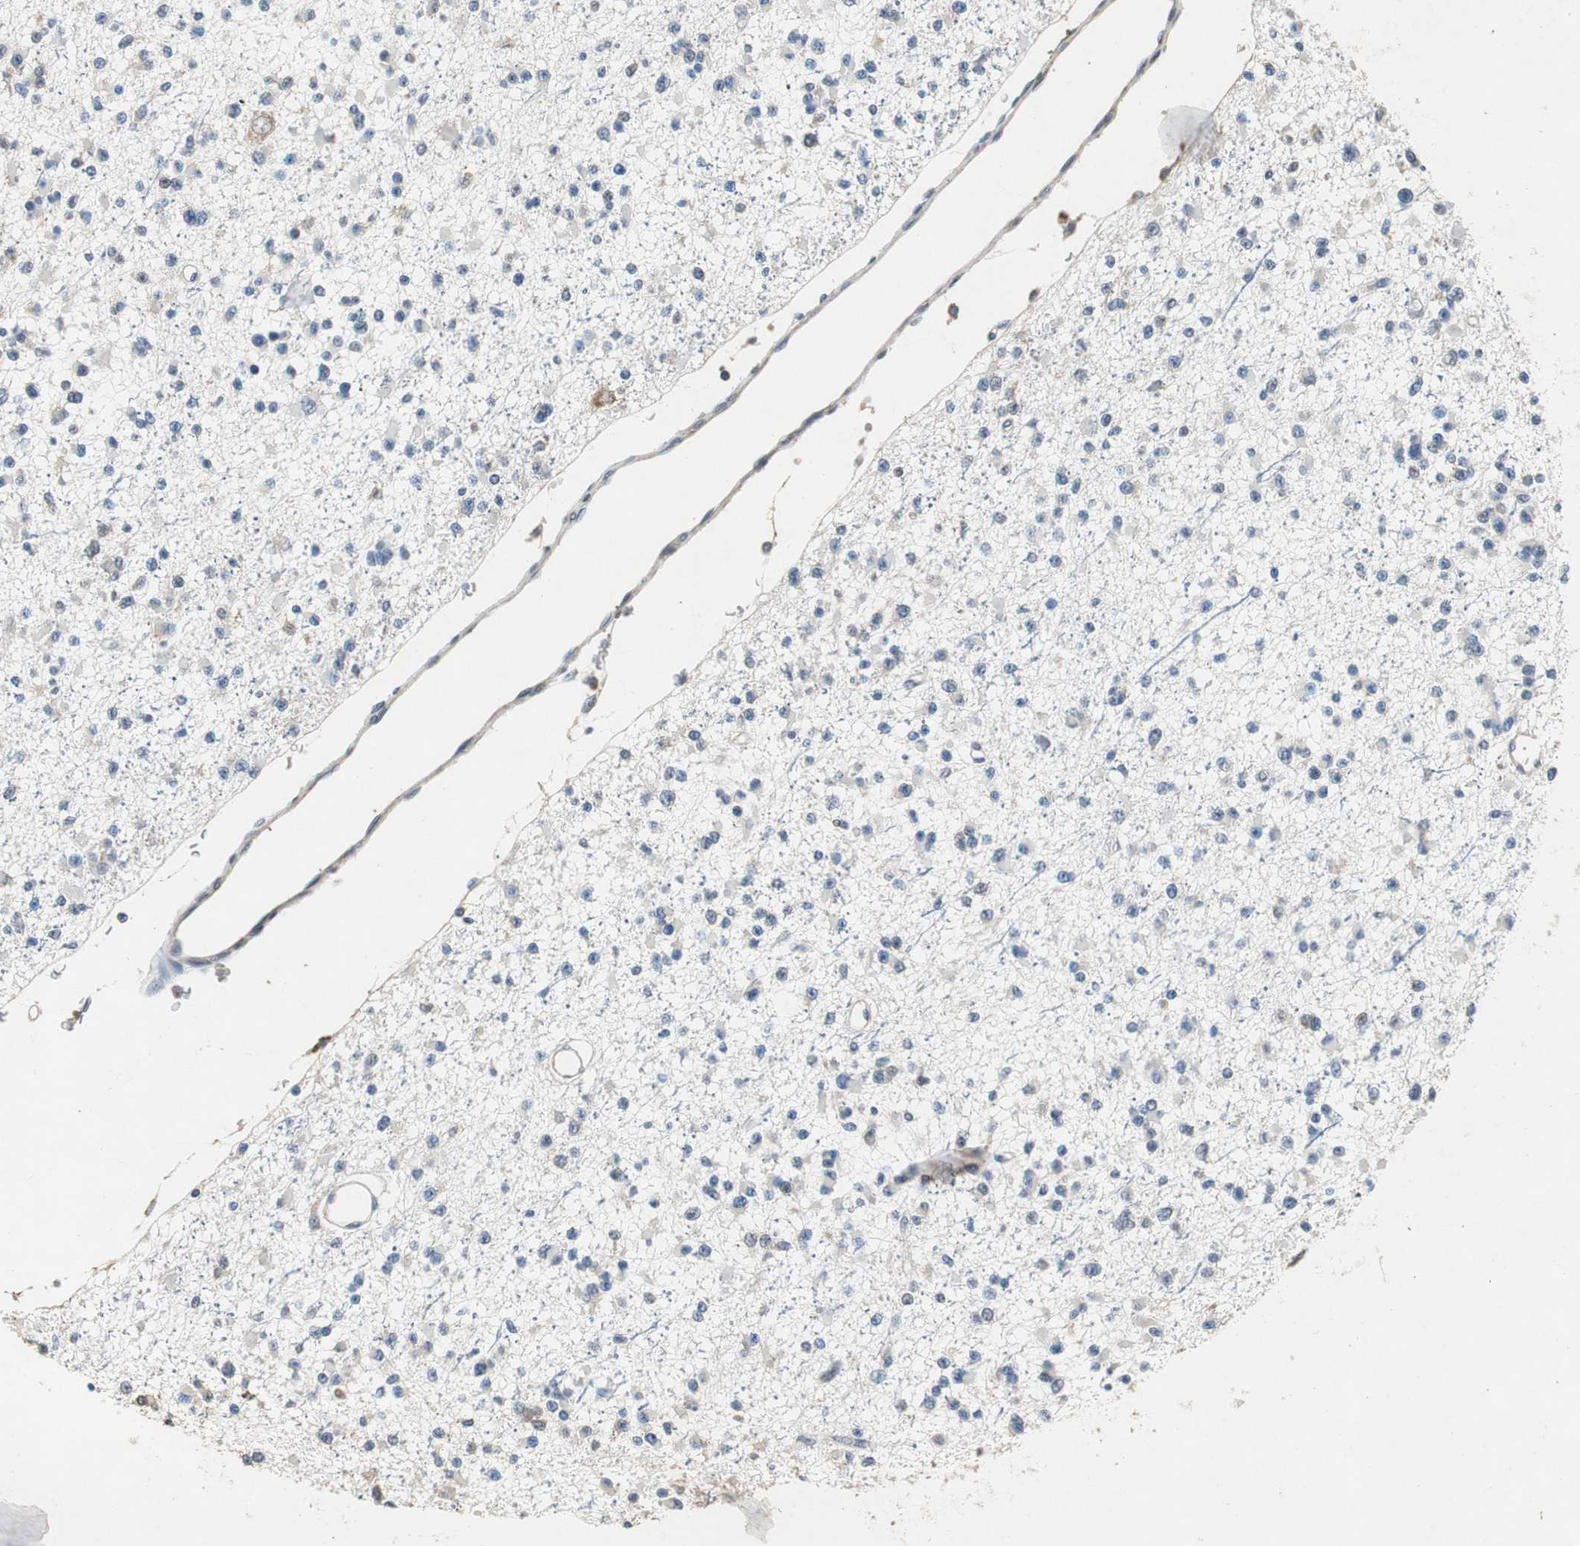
{"staining": {"intensity": "weak", "quantity": "<25%", "location": "cytoplasmic/membranous"}, "tissue": "glioma", "cell_type": "Tumor cells", "image_type": "cancer", "snomed": [{"axis": "morphology", "description": "Glioma, malignant, Low grade"}, {"axis": "topography", "description": "Brain"}], "caption": "There is no significant staining in tumor cells of glioma.", "gene": "RPL35", "patient": {"sex": "female", "age": 22}}